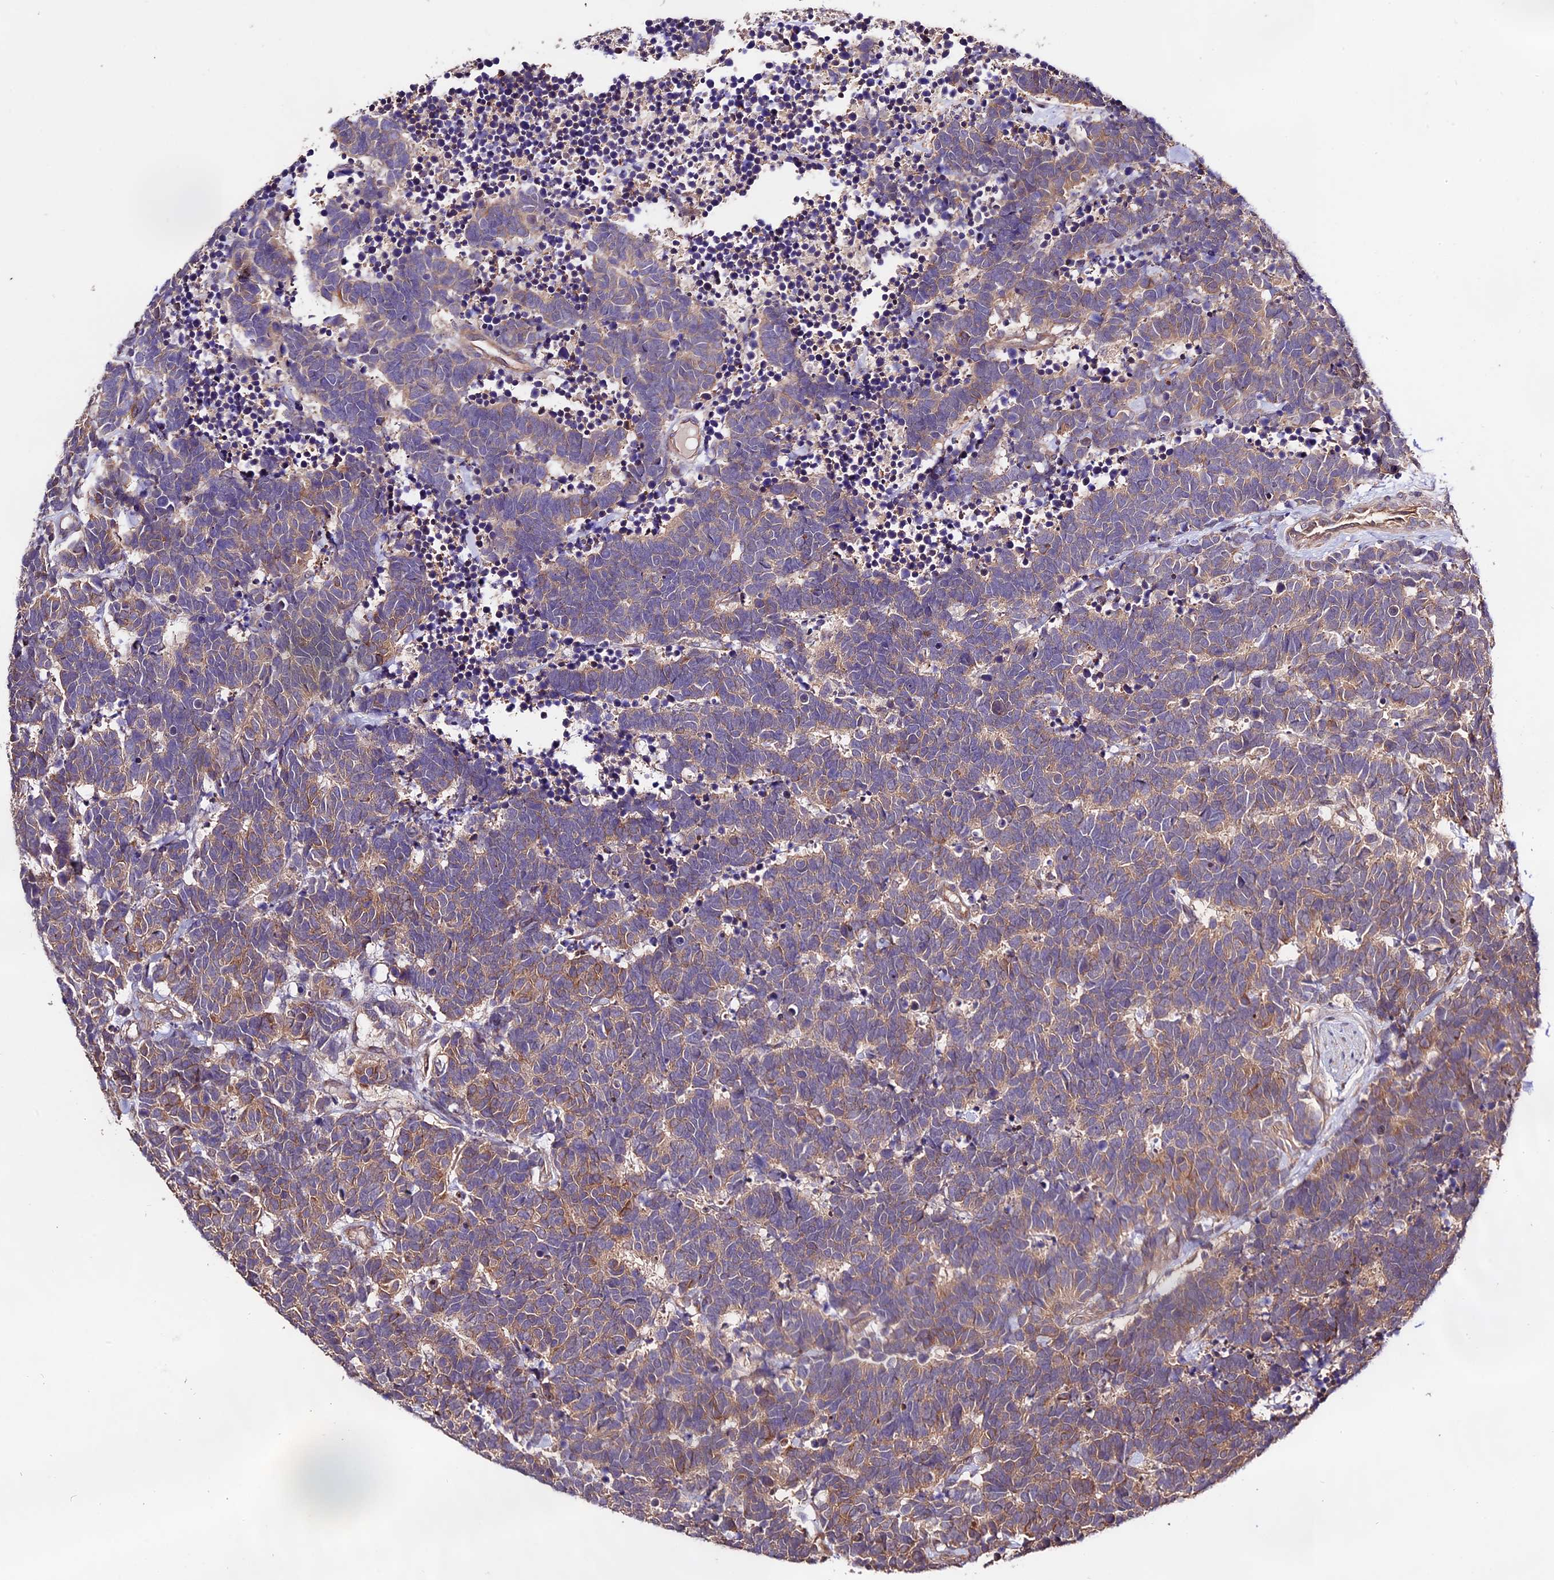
{"staining": {"intensity": "moderate", "quantity": "25%-75%", "location": "cytoplasmic/membranous"}, "tissue": "carcinoid", "cell_type": "Tumor cells", "image_type": "cancer", "snomed": [{"axis": "morphology", "description": "Carcinoma, NOS"}, {"axis": "morphology", "description": "Carcinoid, malignant, NOS"}, {"axis": "topography", "description": "Urinary bladder"}], "caption": "Carcinoma stained for a protein exhibits moderate cytoplasmic/membranous positivity in tumor cells.", "gene": "CES3", "patient": {"sex": "male", "age": 57}}